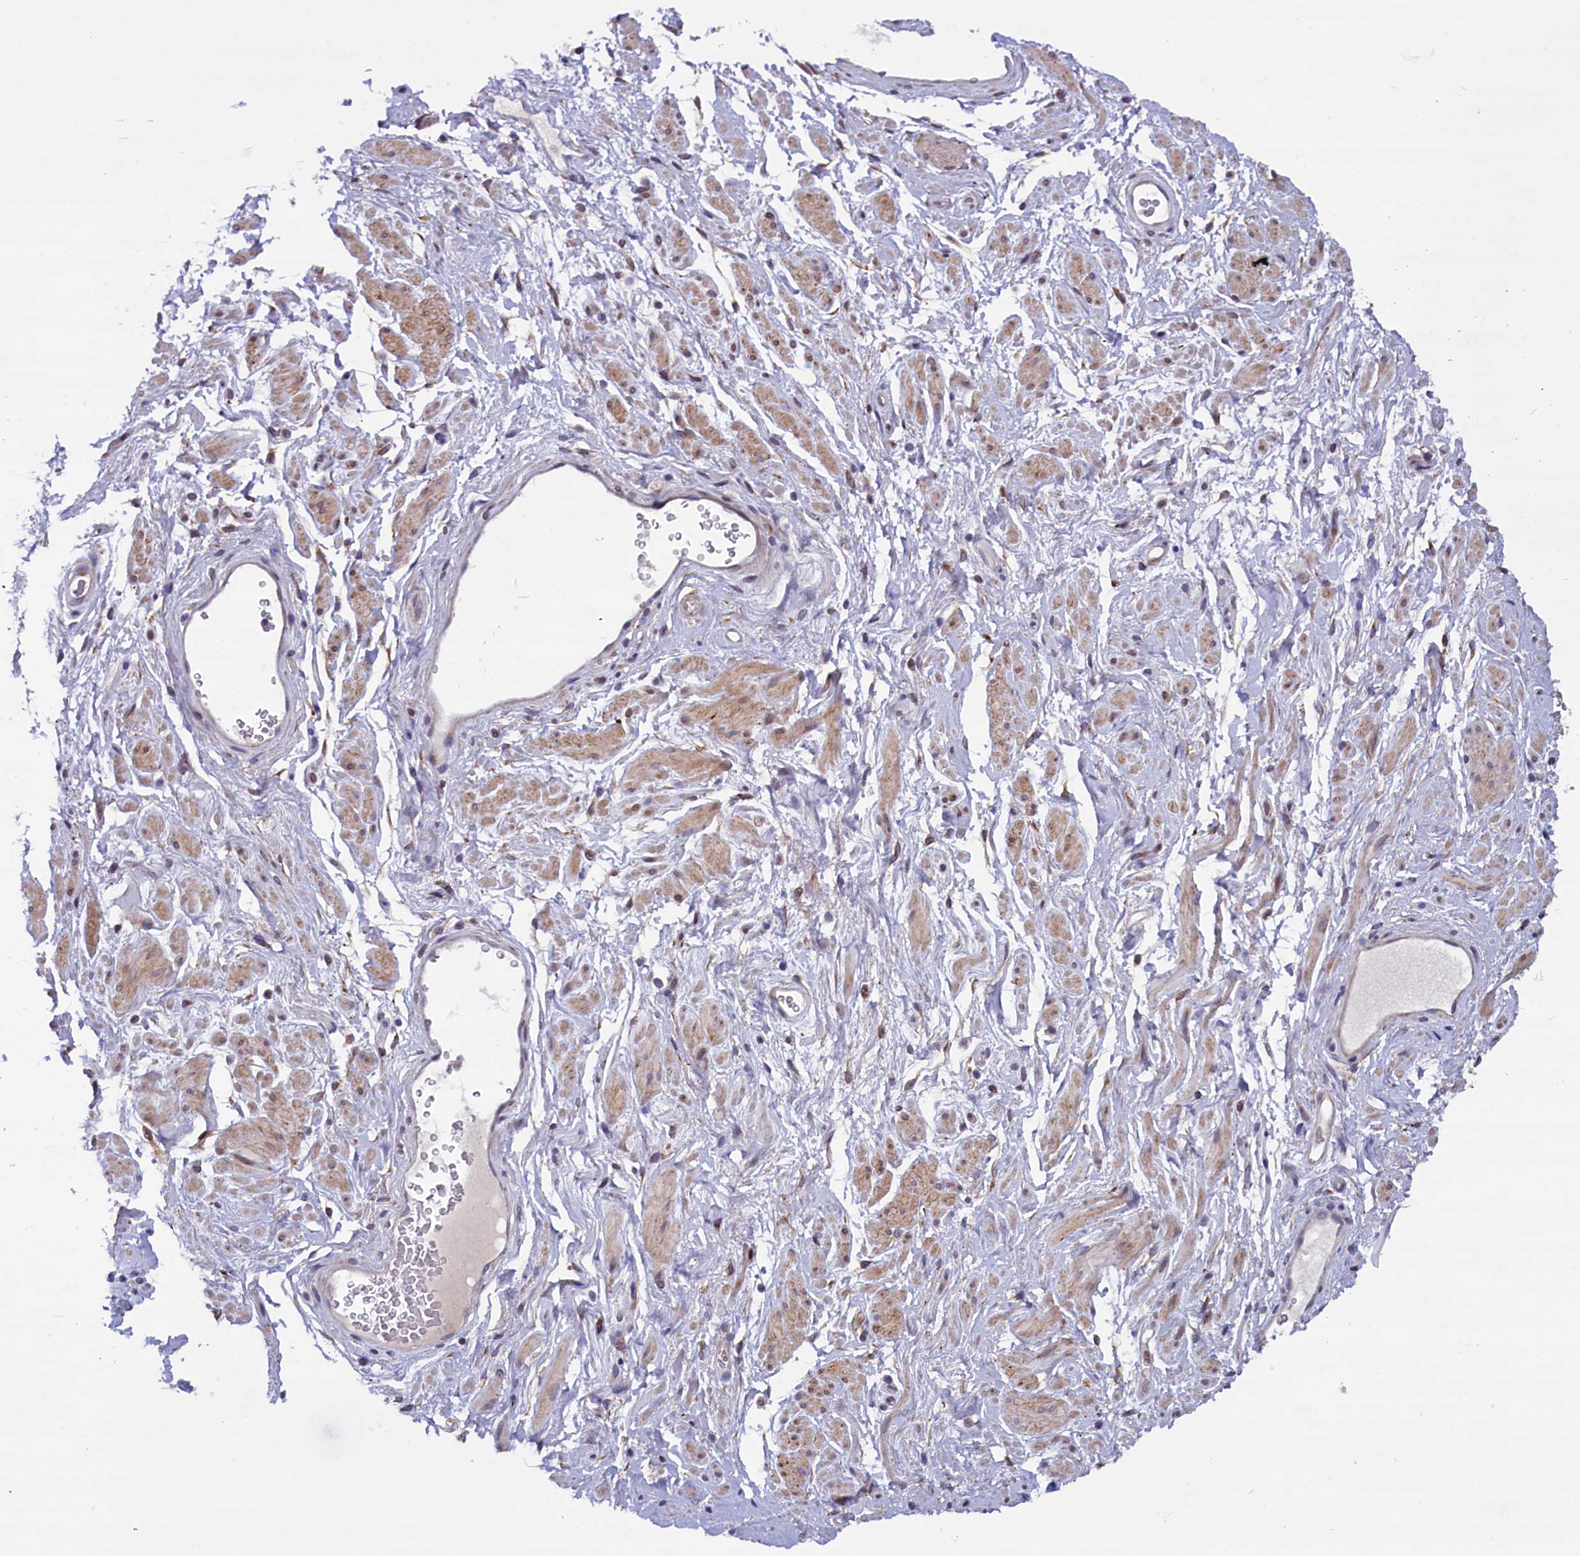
{"staining": {"intensity": "negative", "quantity": "none", "location": "none"}, "tissue": "adipose tissue", "cell_type": "Adipocytes", "image_type": "normal", "snomed": [{"axis": "morphology", "description": "Normal tissue, NOS"}, {"axis": "morphology", "description": "Adenocarcinoma, NOS"}, {"axis": "topography", "description": "Rectum"}, {"axis": "topography", "description": "Vagina"}, {"axis": "topography", "description": "Peripheral nerve tissue"}], "caption": "Immunohistochemistry (IHC) photomicrograph of unremarkable human adipose tissue stained for a protein (brown), which displays no positivity in adipocytes.", "gene": "MIEF2", "patient": {"sex": "female", "age": 71}}